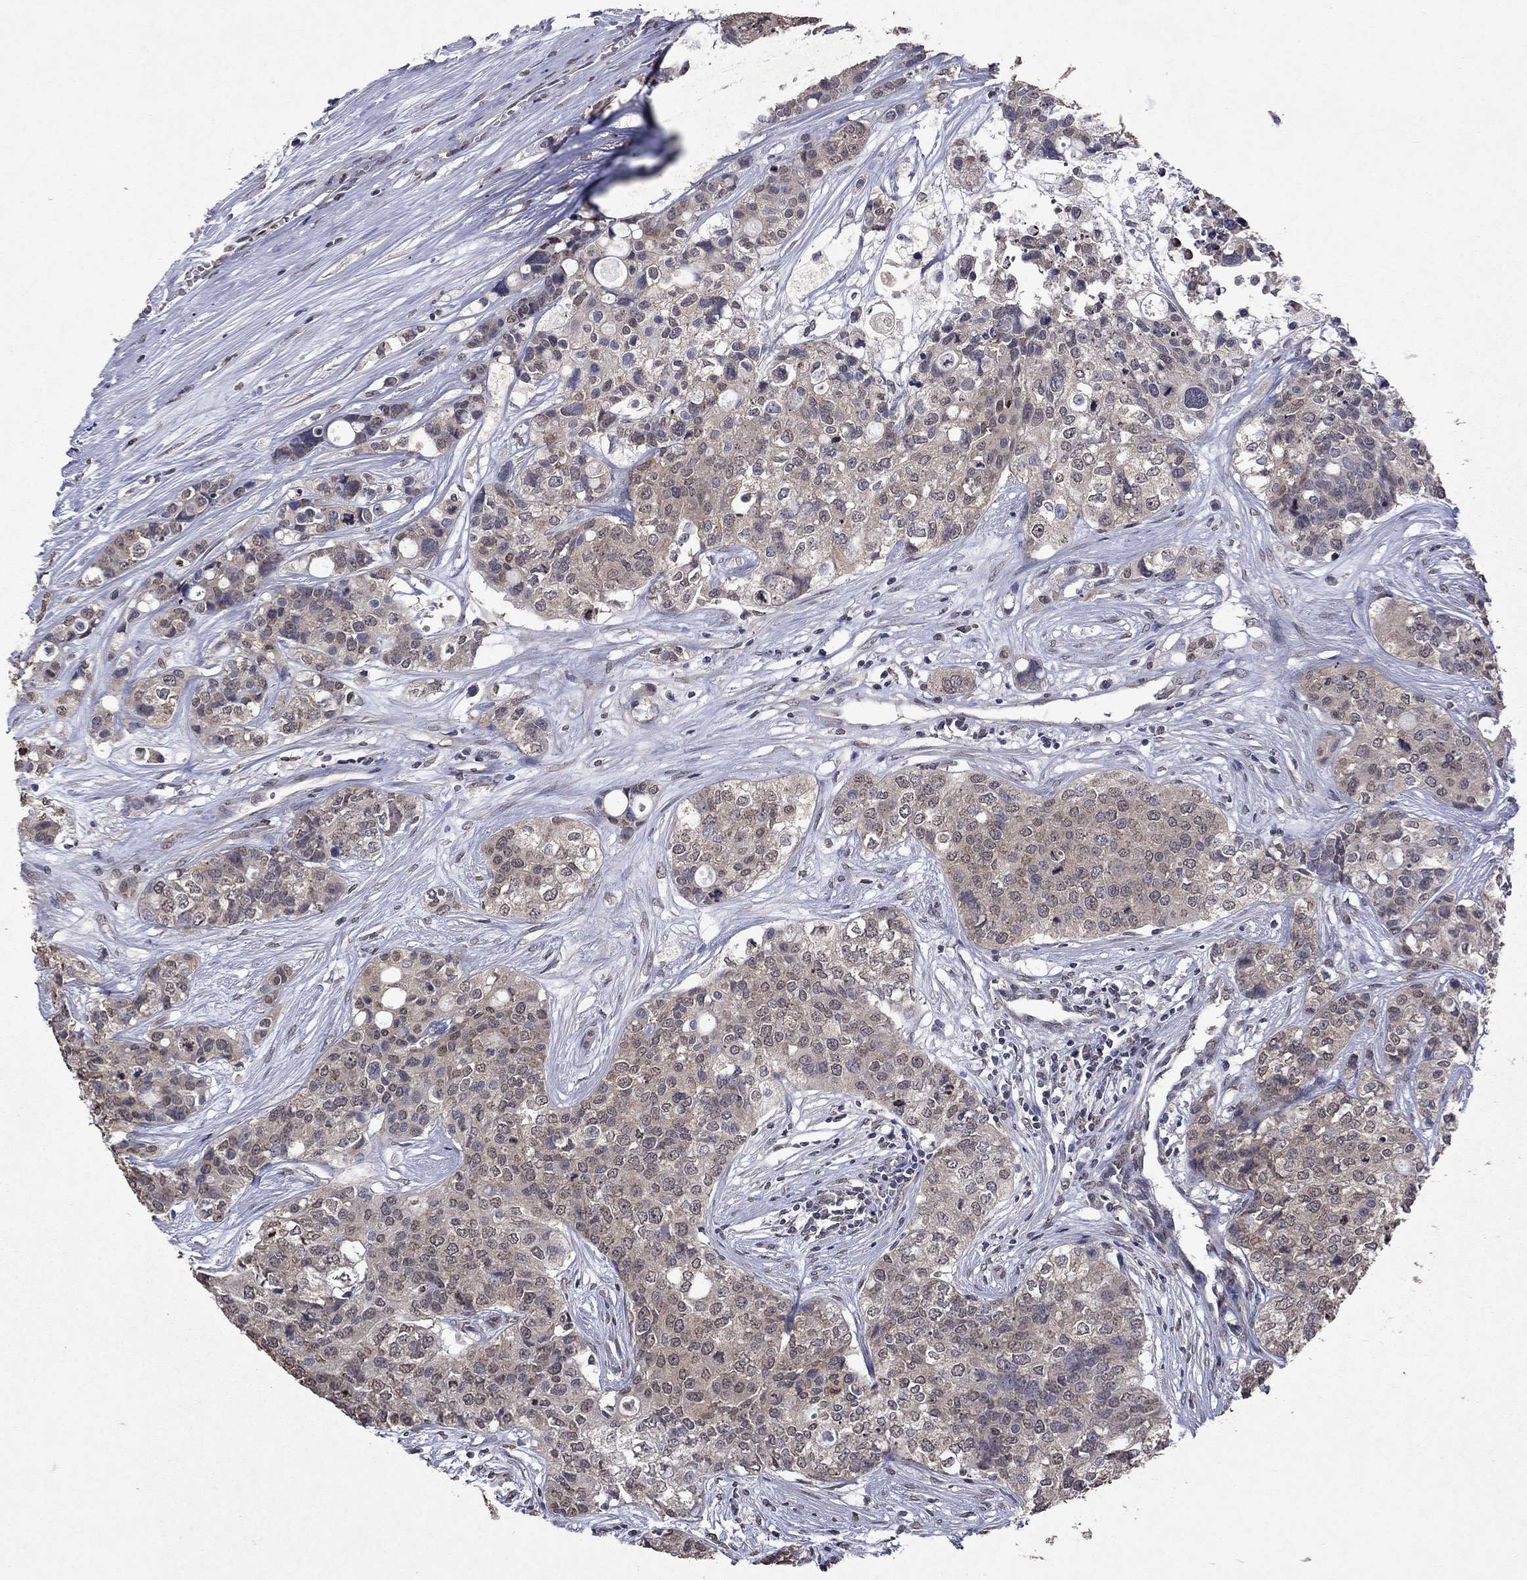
{"staining": {"intensity": "weak", "quantity": "25%-75%", "location": "cytoplasmic/membranous,nuclear"}, "tissue": "carcinoid", "cell_type": "Tumor cells", "image_type": "cancer", "snomed": [{"axis": "morphology", "description": "Carcinoid, malignant, NOS"}, {"axis": "topography", "description": "Colon"}], "caption": "Immunohistochemical staining of carcinoid demonstrates low levels of weak cytoplasmic/membranous and nuclear staining in approximately 25%-75% of tumor cells.", "gene": "TTC38", "patient": {"sex": "male", "age": 81}}